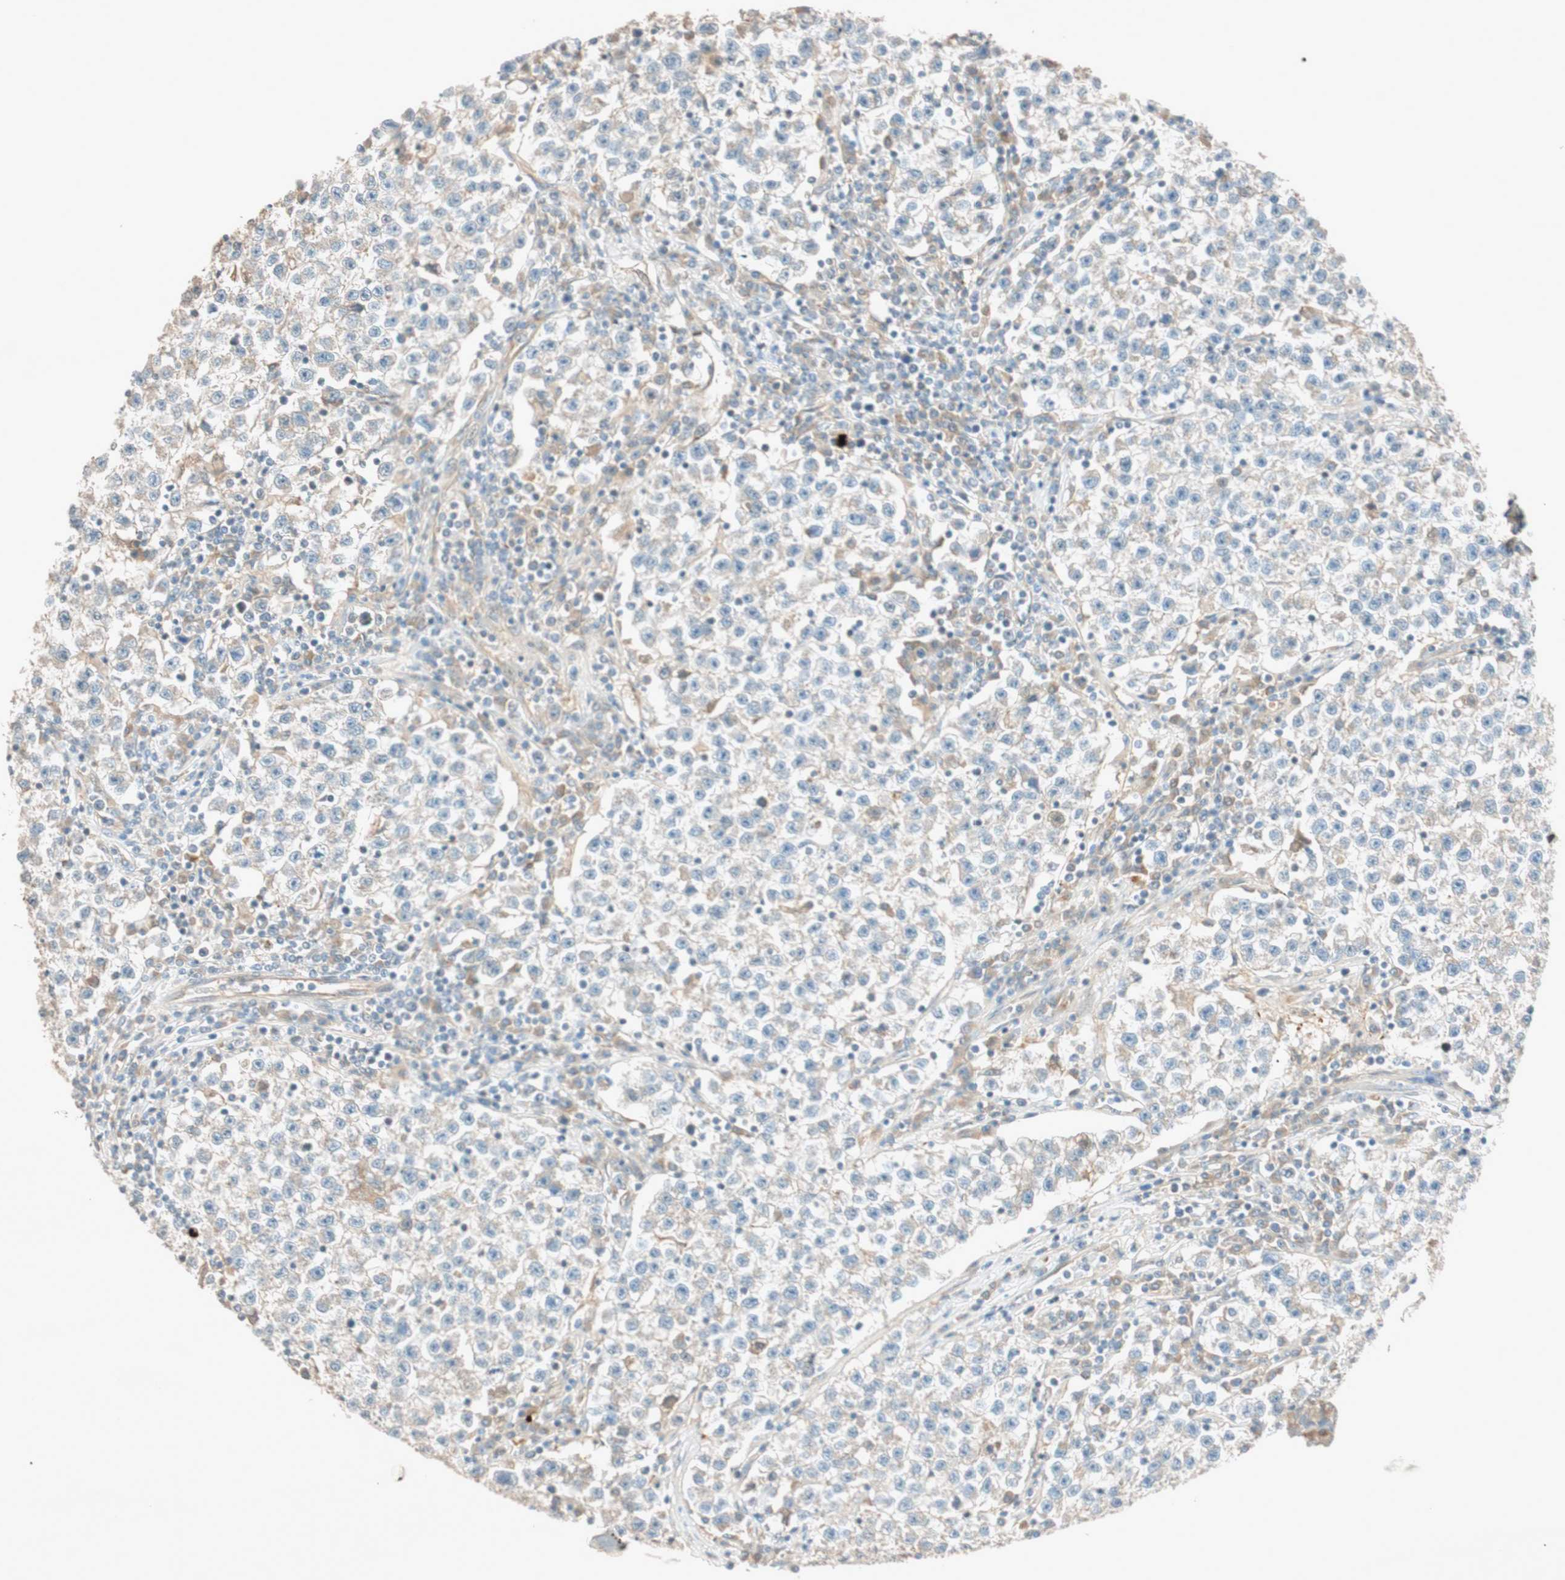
{"staining": {"intensity": "weak", "quantity": "<25%", "location": "cytoplasmic/membranous"}, "tissue": "testis cancer", "cell_type": "Tumor cells", "image_type": "cancer", "snomed": [{"axis": "morphology", "description": "Seminoma, NOS"}, {"axis": "topography", "description": "Testis"}], "caption": "An image of human testis cancer is negative for staining in tumor cells.", "gene": "EPHA6", "patient": {"sex": "male", "age": 22}}